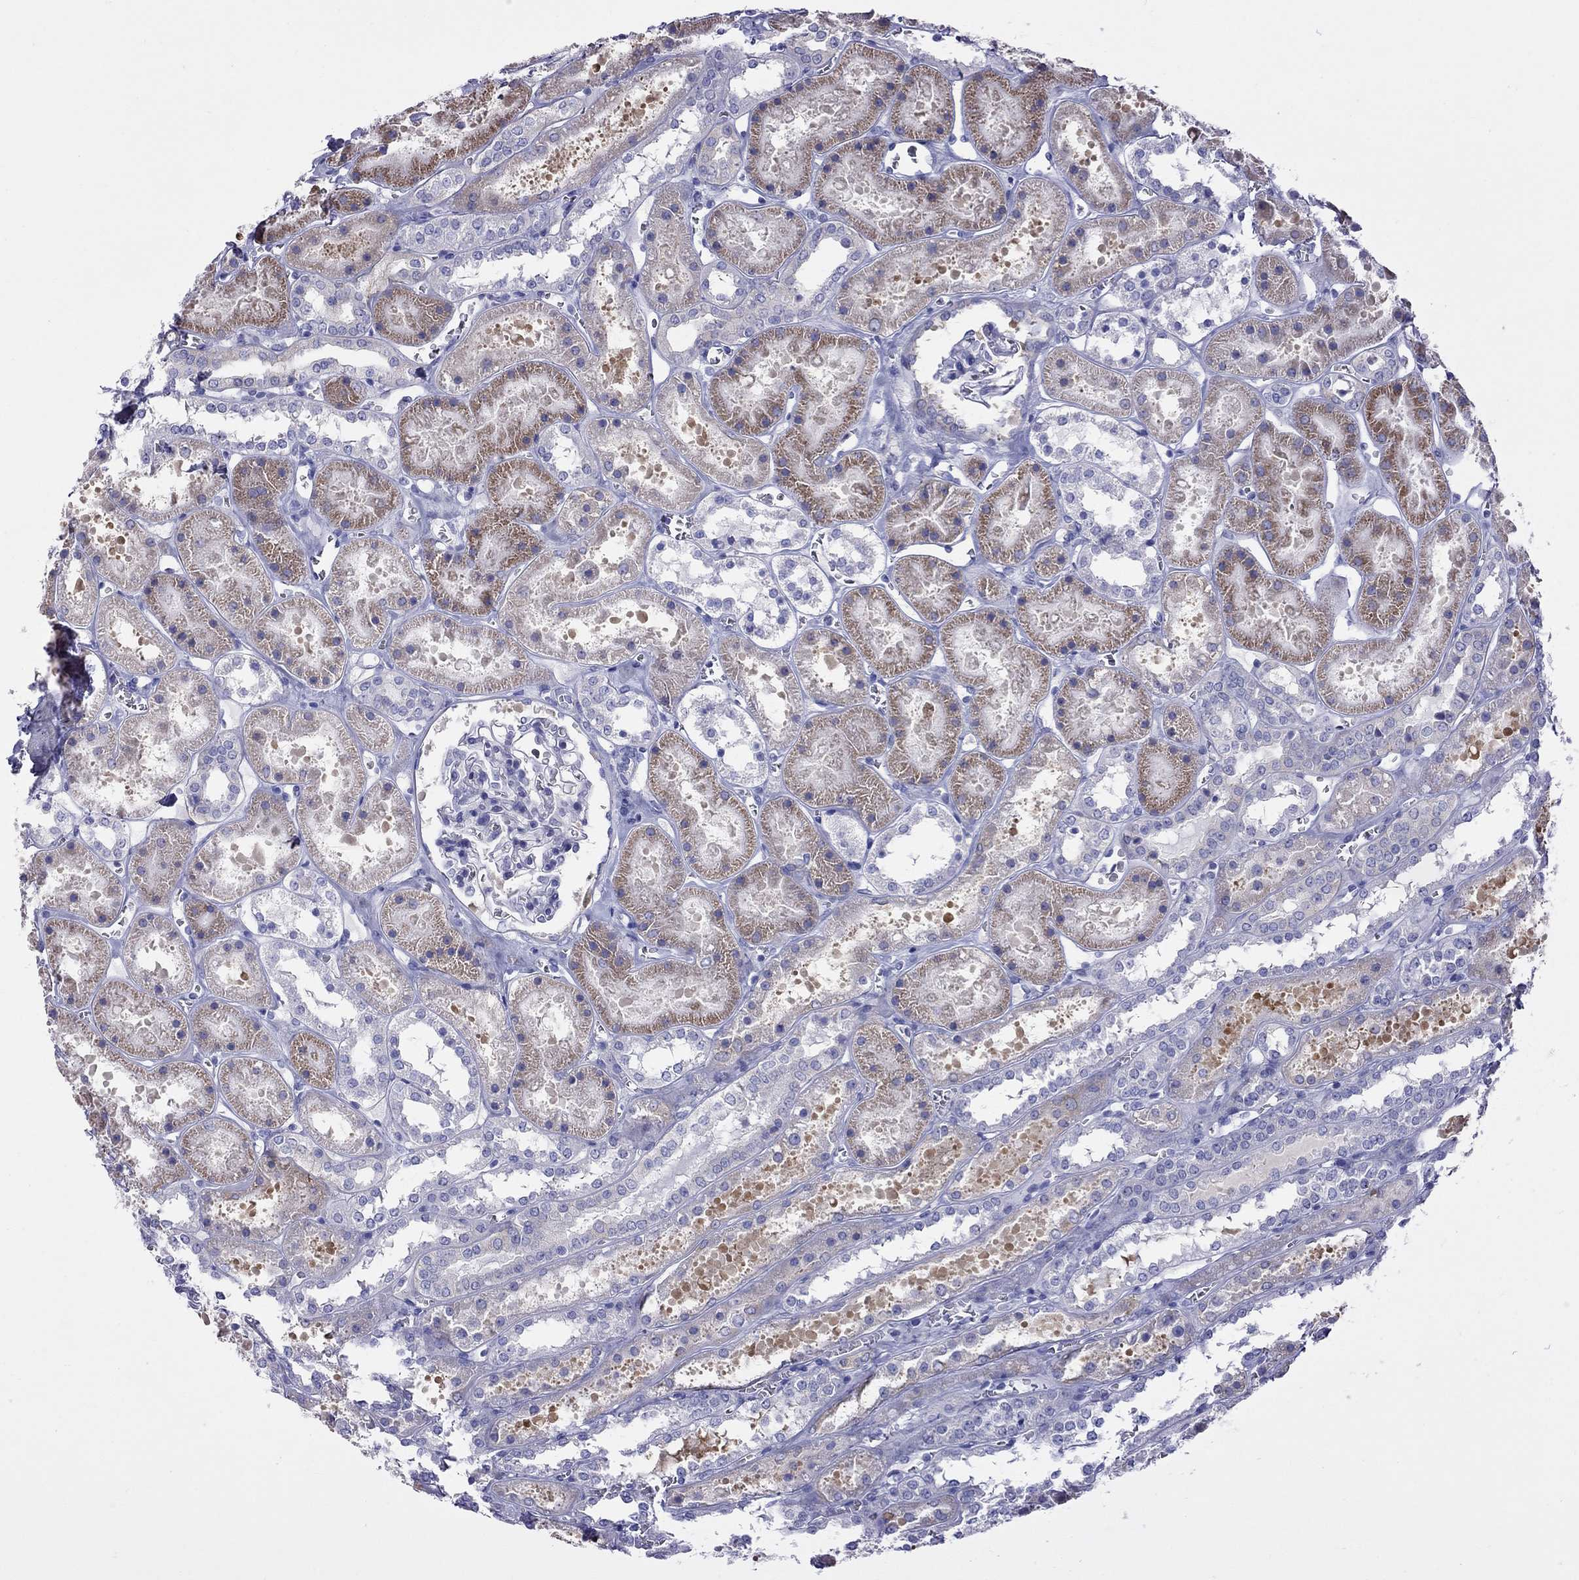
{"staining": {"intensity": "negative", "quantity": "none", "location": "none"}, "tissue": "kidney", "cell_type": "Cells in glomeruli", "image_type": "normal", "snomed": [{"axis": "morphology", "description": "Normal tissue, NOS"}, {"axis": "topography", "description": "Kidney"}], "caption": "This histopathology image is of normal kidney stained with immunohistochemistry (IHC) to label a protein in brown with the nuclei are counter-stained blue. There is no staining in cells in glomeruli.", "gene": "ALOX15B", "patient": {"sex": "female", "age": 41}}